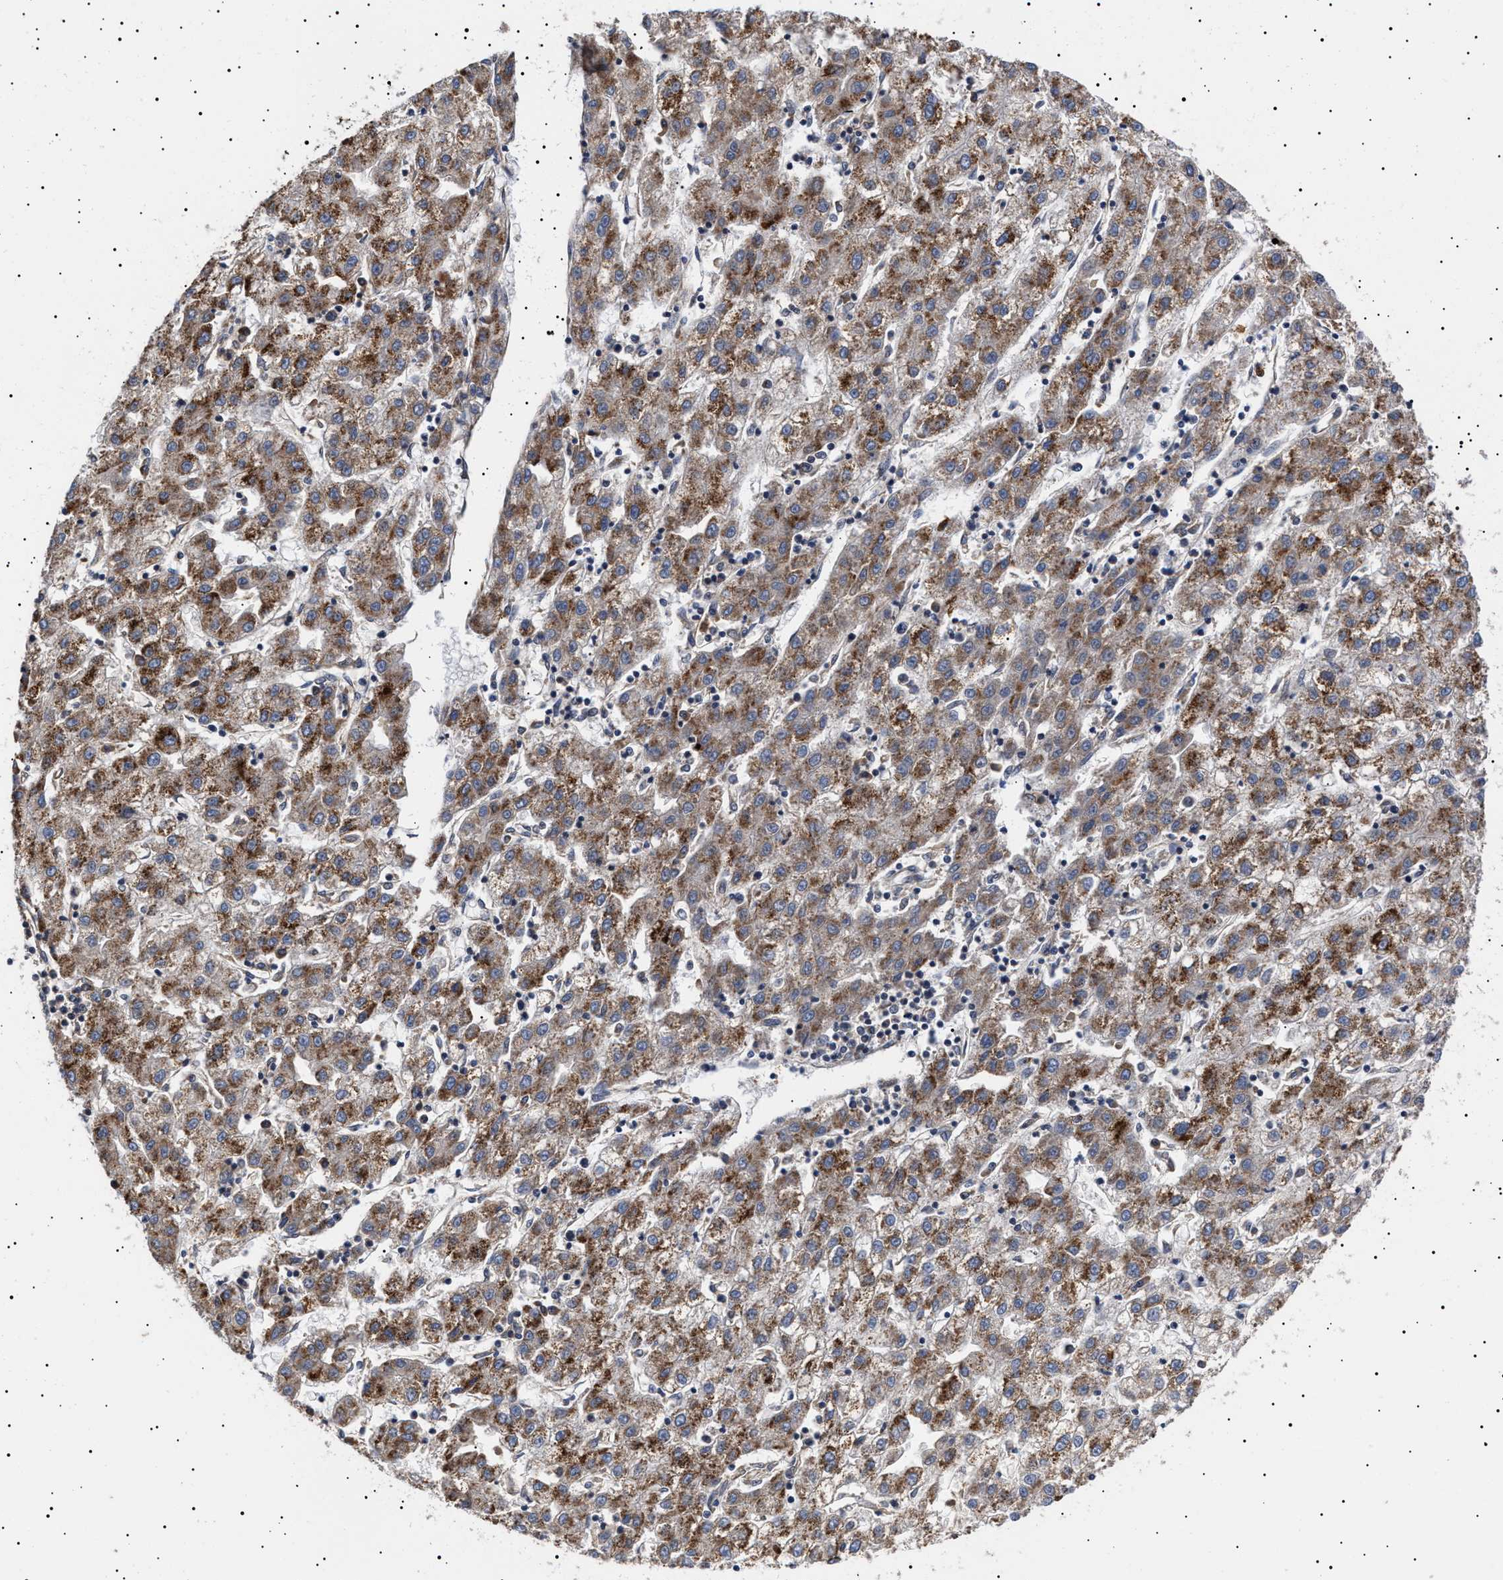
{"staining": {"intensity": "moderate", "quantity": ">75%", "location": "cytoplasmic/membranous"}, "tissue": "liver cancer", "cell_type": "Tumor cells", "image_type": "cancer", "snomed": [{"axis": "morphology", "description": "Carcinoma, Hepatocellular, NOS"}, {"axis": "topography", "description": "Liver"}], "caption": "Liver cancer was stained to show a protein in brown. There is medium levels of moderate cytoplasmic/membranous positivity in about >75% of tumor cells.", "gene": "KRBA1", "patient": {"sex": "male", "age": 72}}